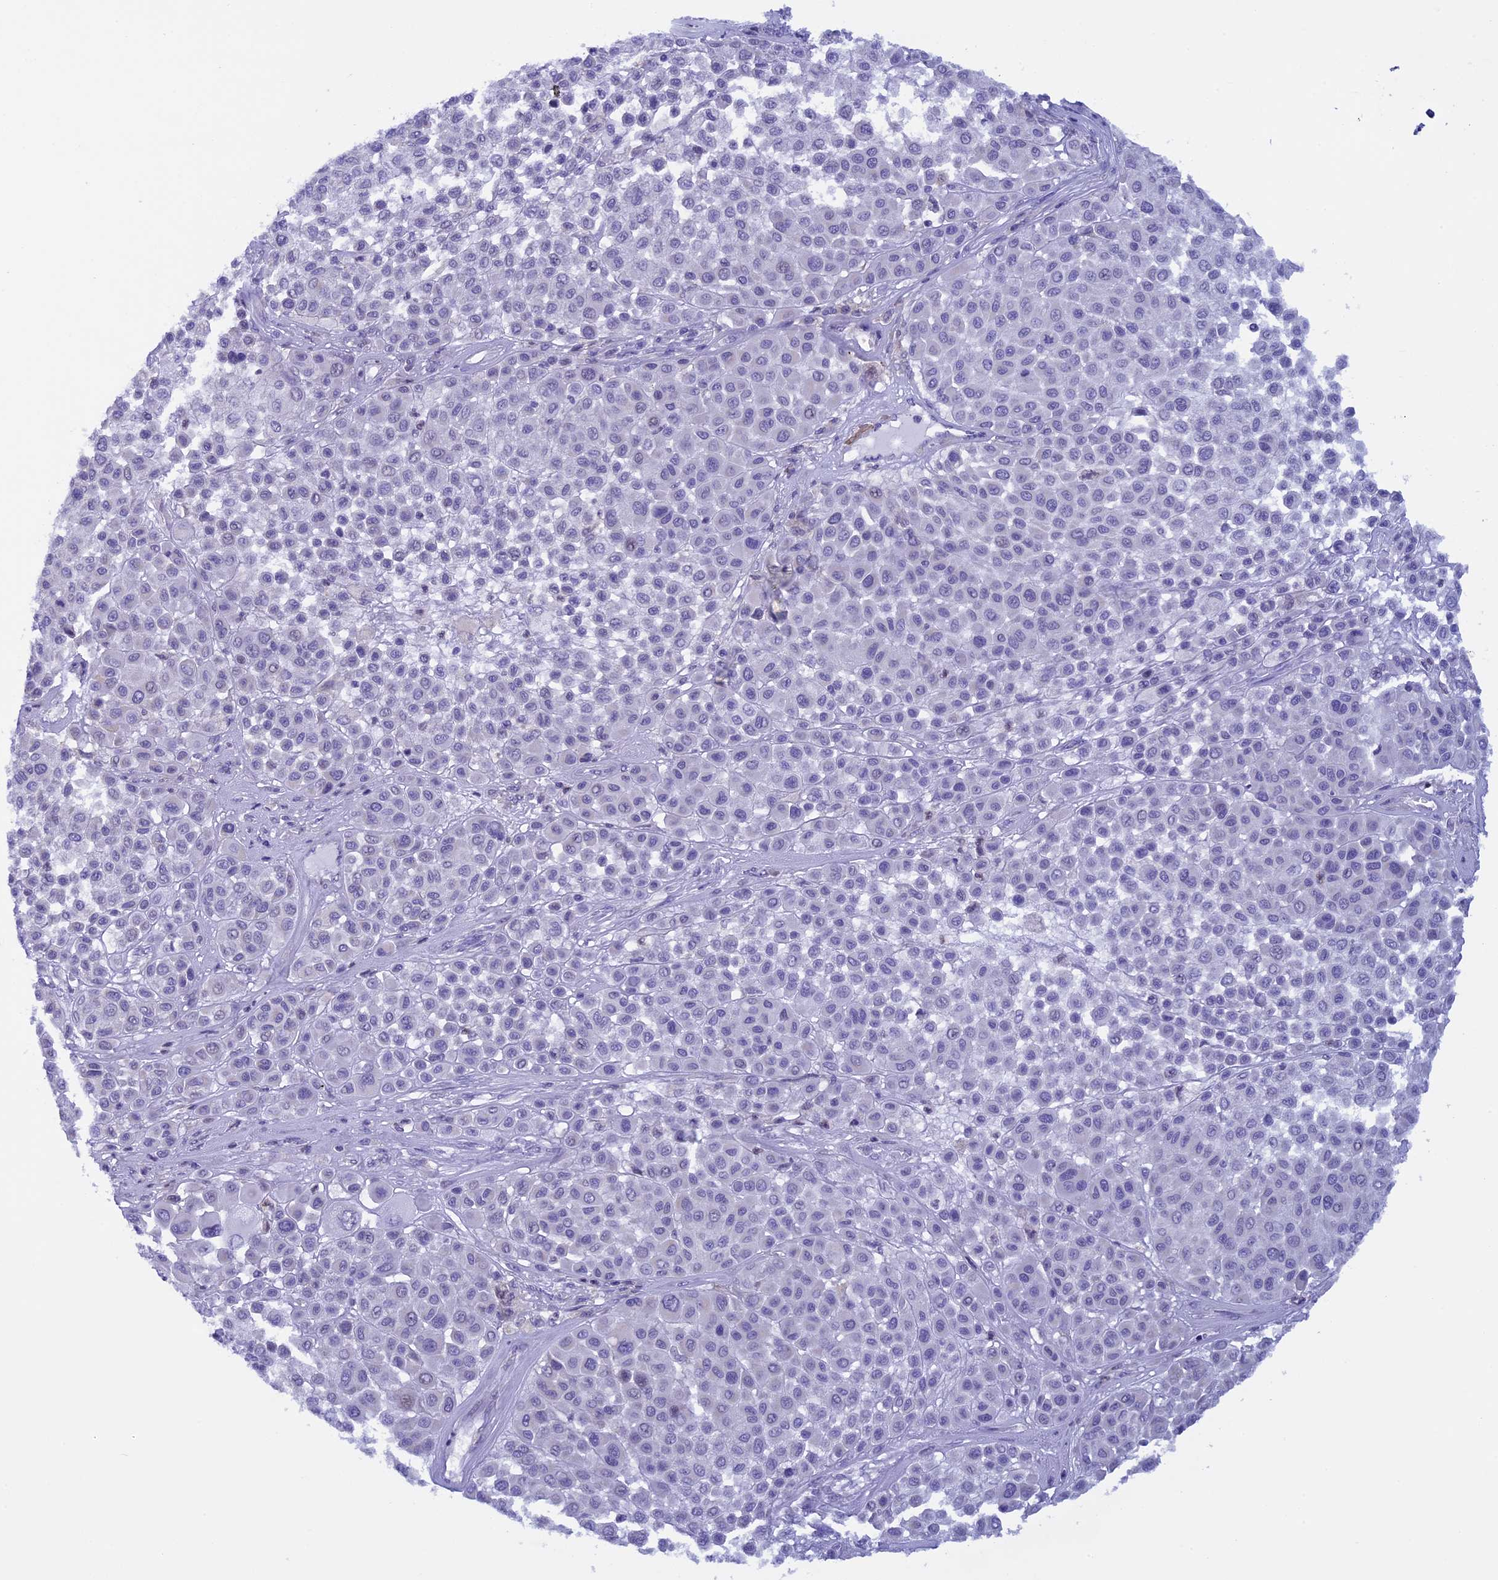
{"staining": {"intensity": "negative", "quantity": "none", "location": "none"}, "tissue": "melanoma", "cell_type": "Tumor cells", "image_type": "cancer", "snomed": [{"axis": "morphology", "description": "Malignant melanoma, Metastatic site"}, {"axis": "topography", "description": "Soft tissue"}], "caption": "Histopathology image shows no protein staining in tumor cells of malignant melanoma (metastatic site) tissue. (Stains: DAB (3,3'-diaminobenzidine) immunohistochemistry with hematoxylin counter stain, Microscopy: brightfield microscopy at high magnification).", "gene": "IGSF6", "patient": {"sex": "male", "age": 41}}